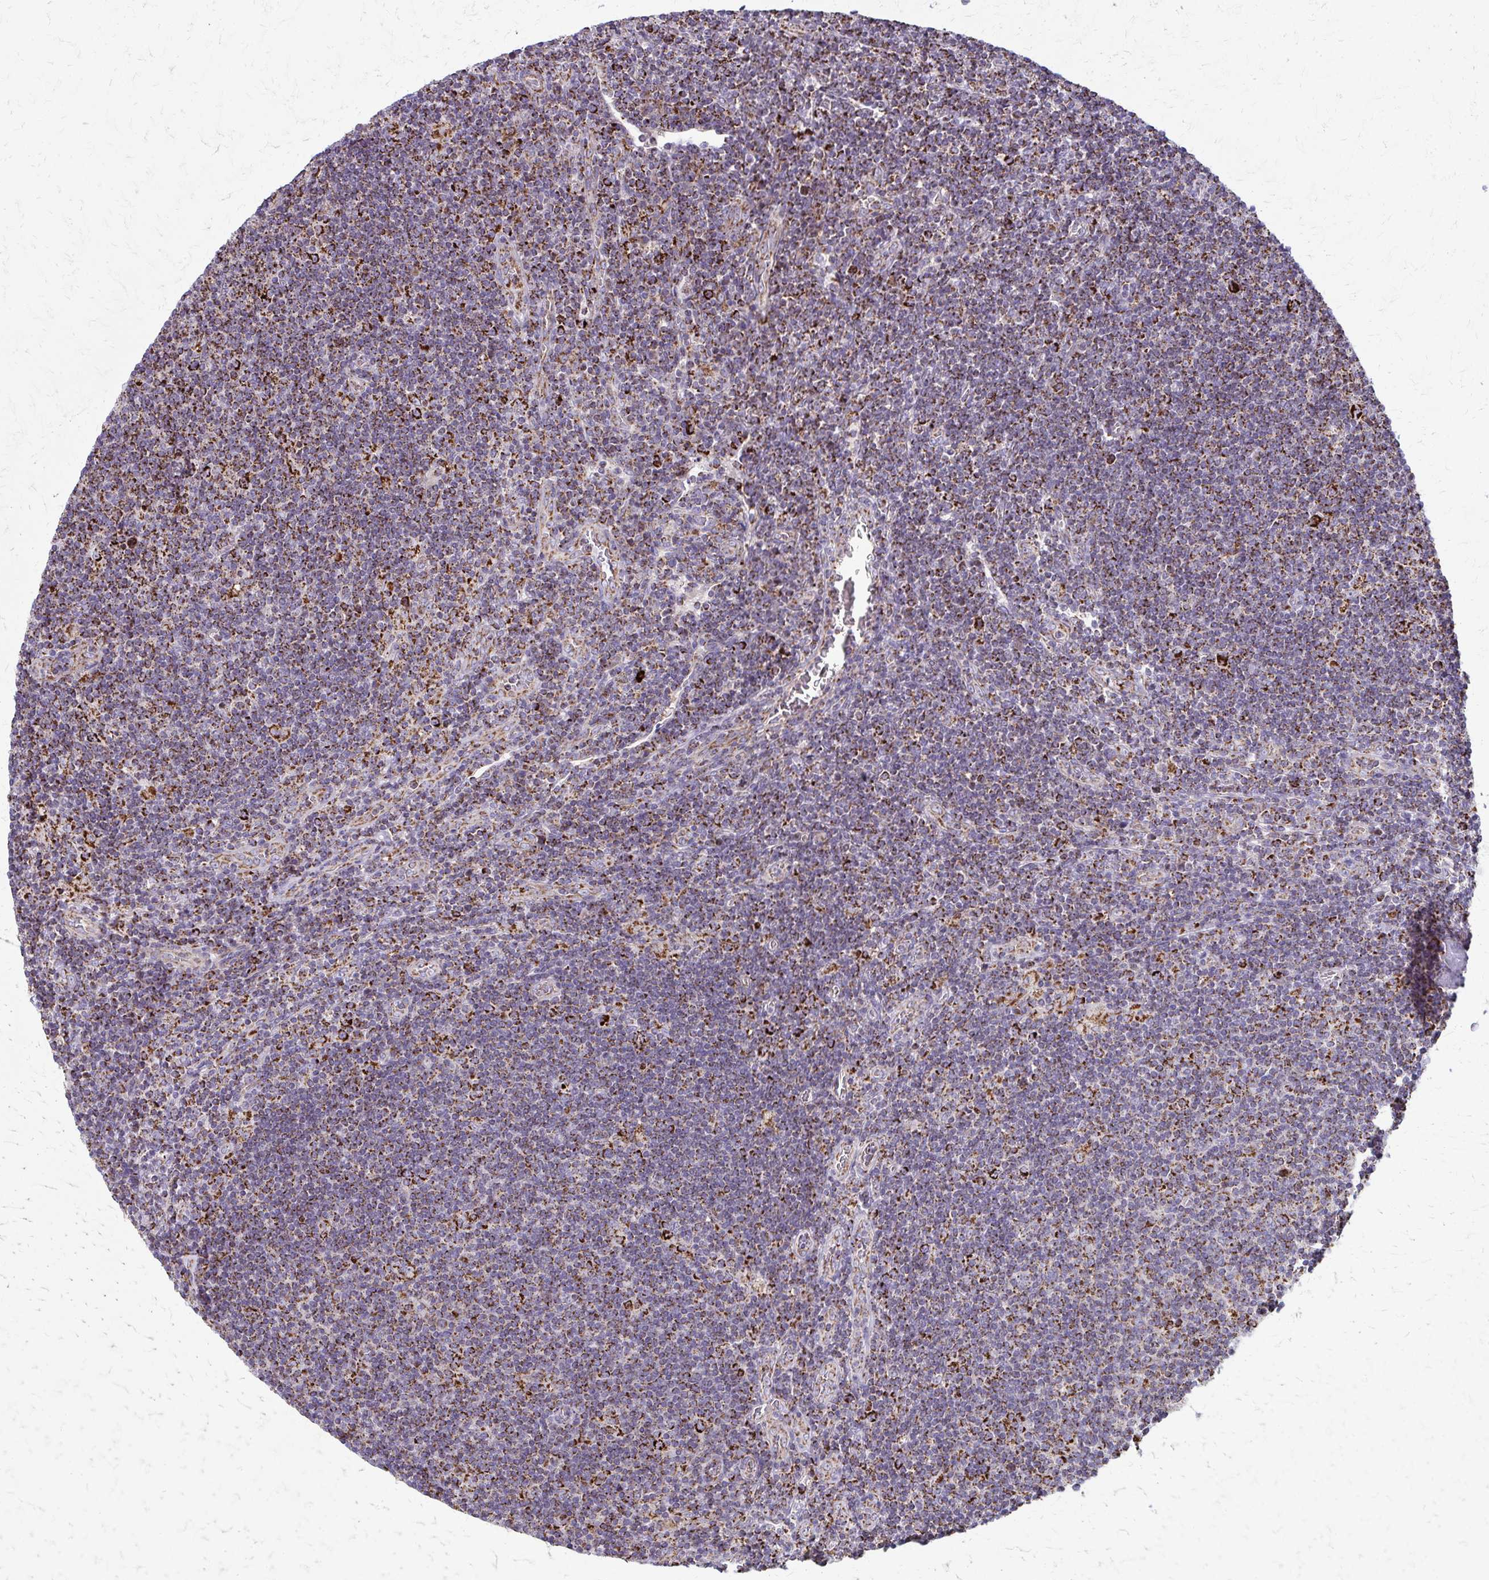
{"staining": {"intensity": "strong", "quantity": ">75%", "location": "cytoplasmic/membranous"}, "tissue": "lymphoma", "cell_type": "Tumor cells", "image_type": "cancer", "snomed": [{"axis": "morphology", "description": "Hodgkin's disease, NOS"}, {"axis": "topography", "description": "Lymph node"}], "caption": "A brown stain labels strong cytoplasmic/membranous staining of a protein in human Hodgkin's disease tumor cells.", "gene": "TVP23A", "patient": {"sex": "male", "age": 40}}